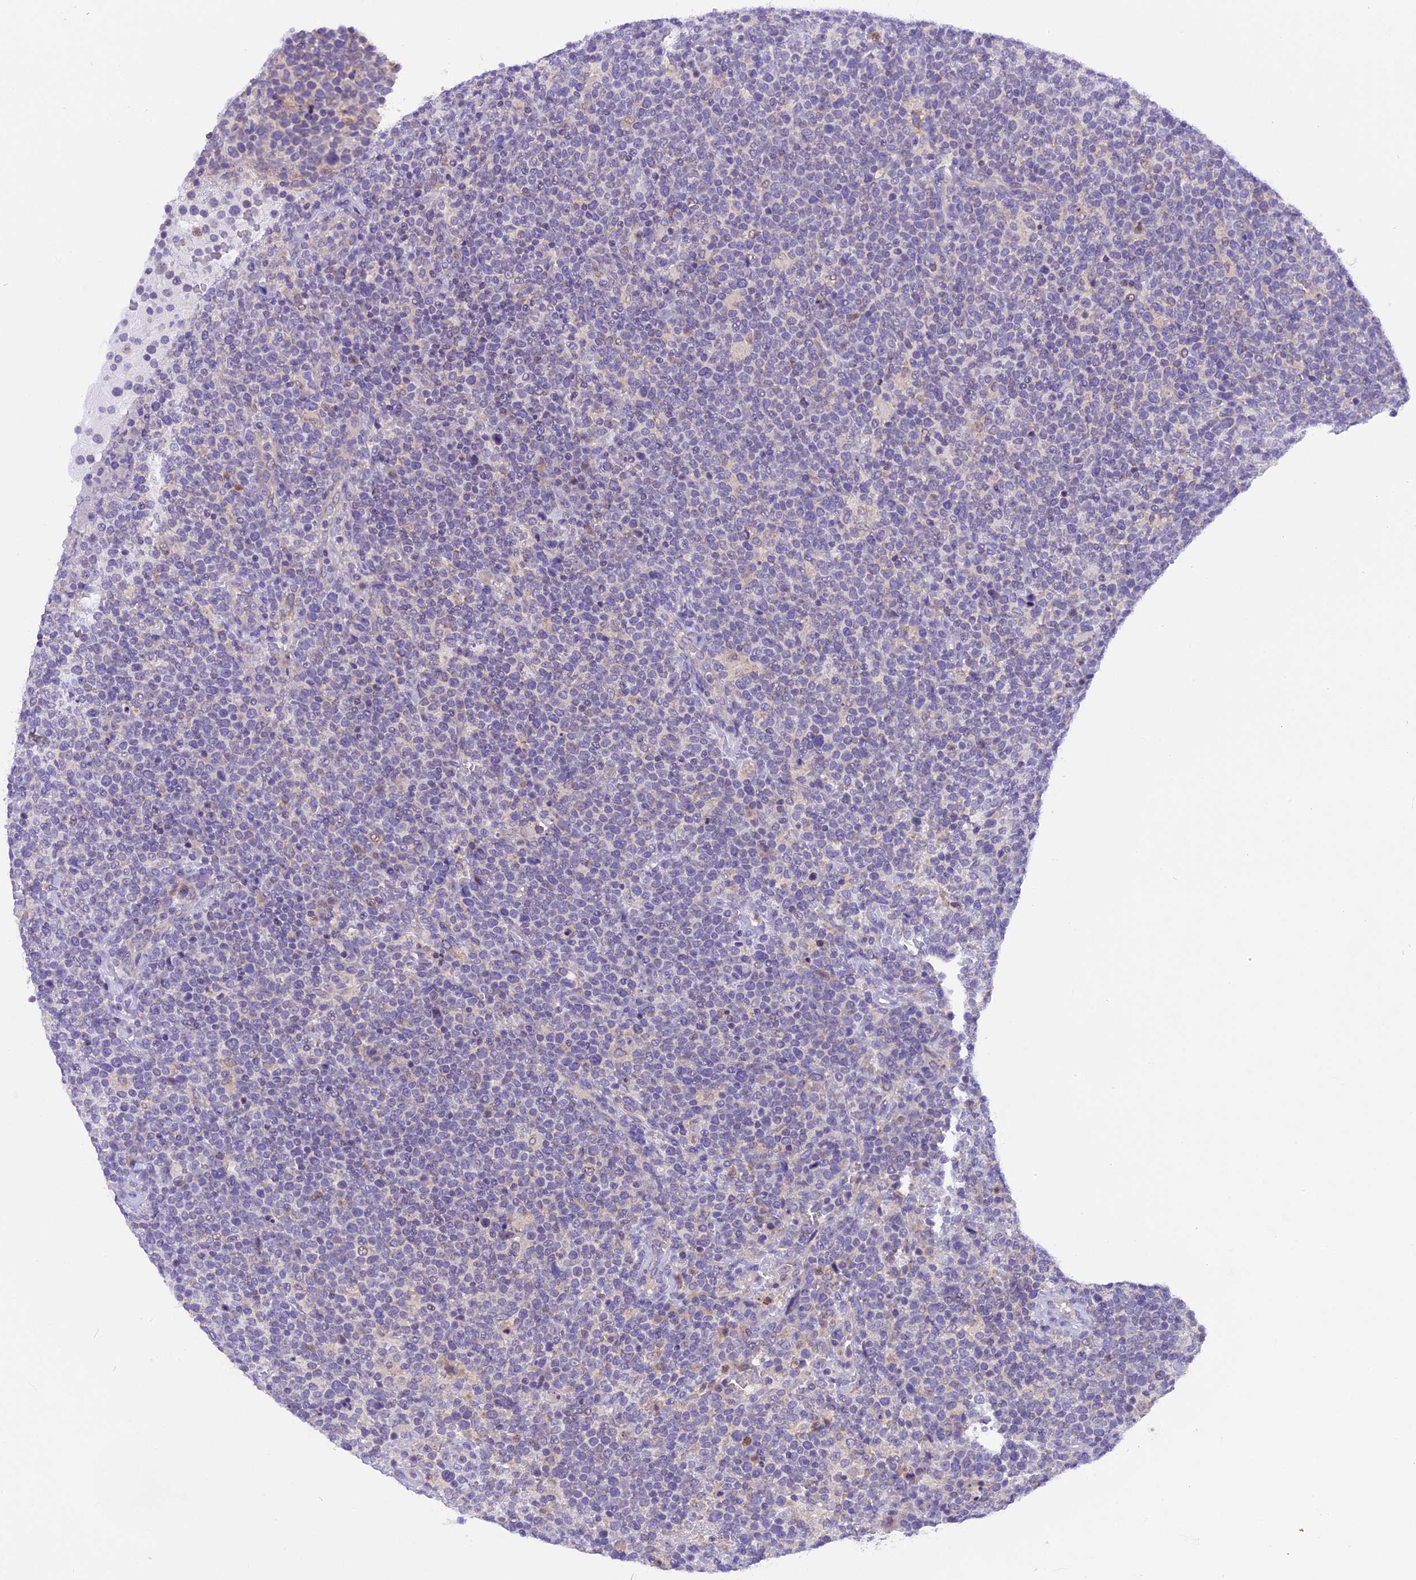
{"staining": {"intensity": "negative", "quantity": "none", "location": "none"}, "tissue": "lymphoma", "cell_type": "Tumor cells", "image_type": "cancer", "snomed": [{"axis": "morphology", "description": "Malignant lymphoma, non-Hodgkin's type, High grade"}, {"axis": "topography", "description": "Lymph node"}], "caption": "An immunohistochemistry (IHC) histopathology image of lymphoma is shown. There is no staining in tumor cells of lymphoma. (DAB immunohistochemistry, high magnification).", "gene": "TRIM3", "patient": {"sex": "male", "age": 61}}